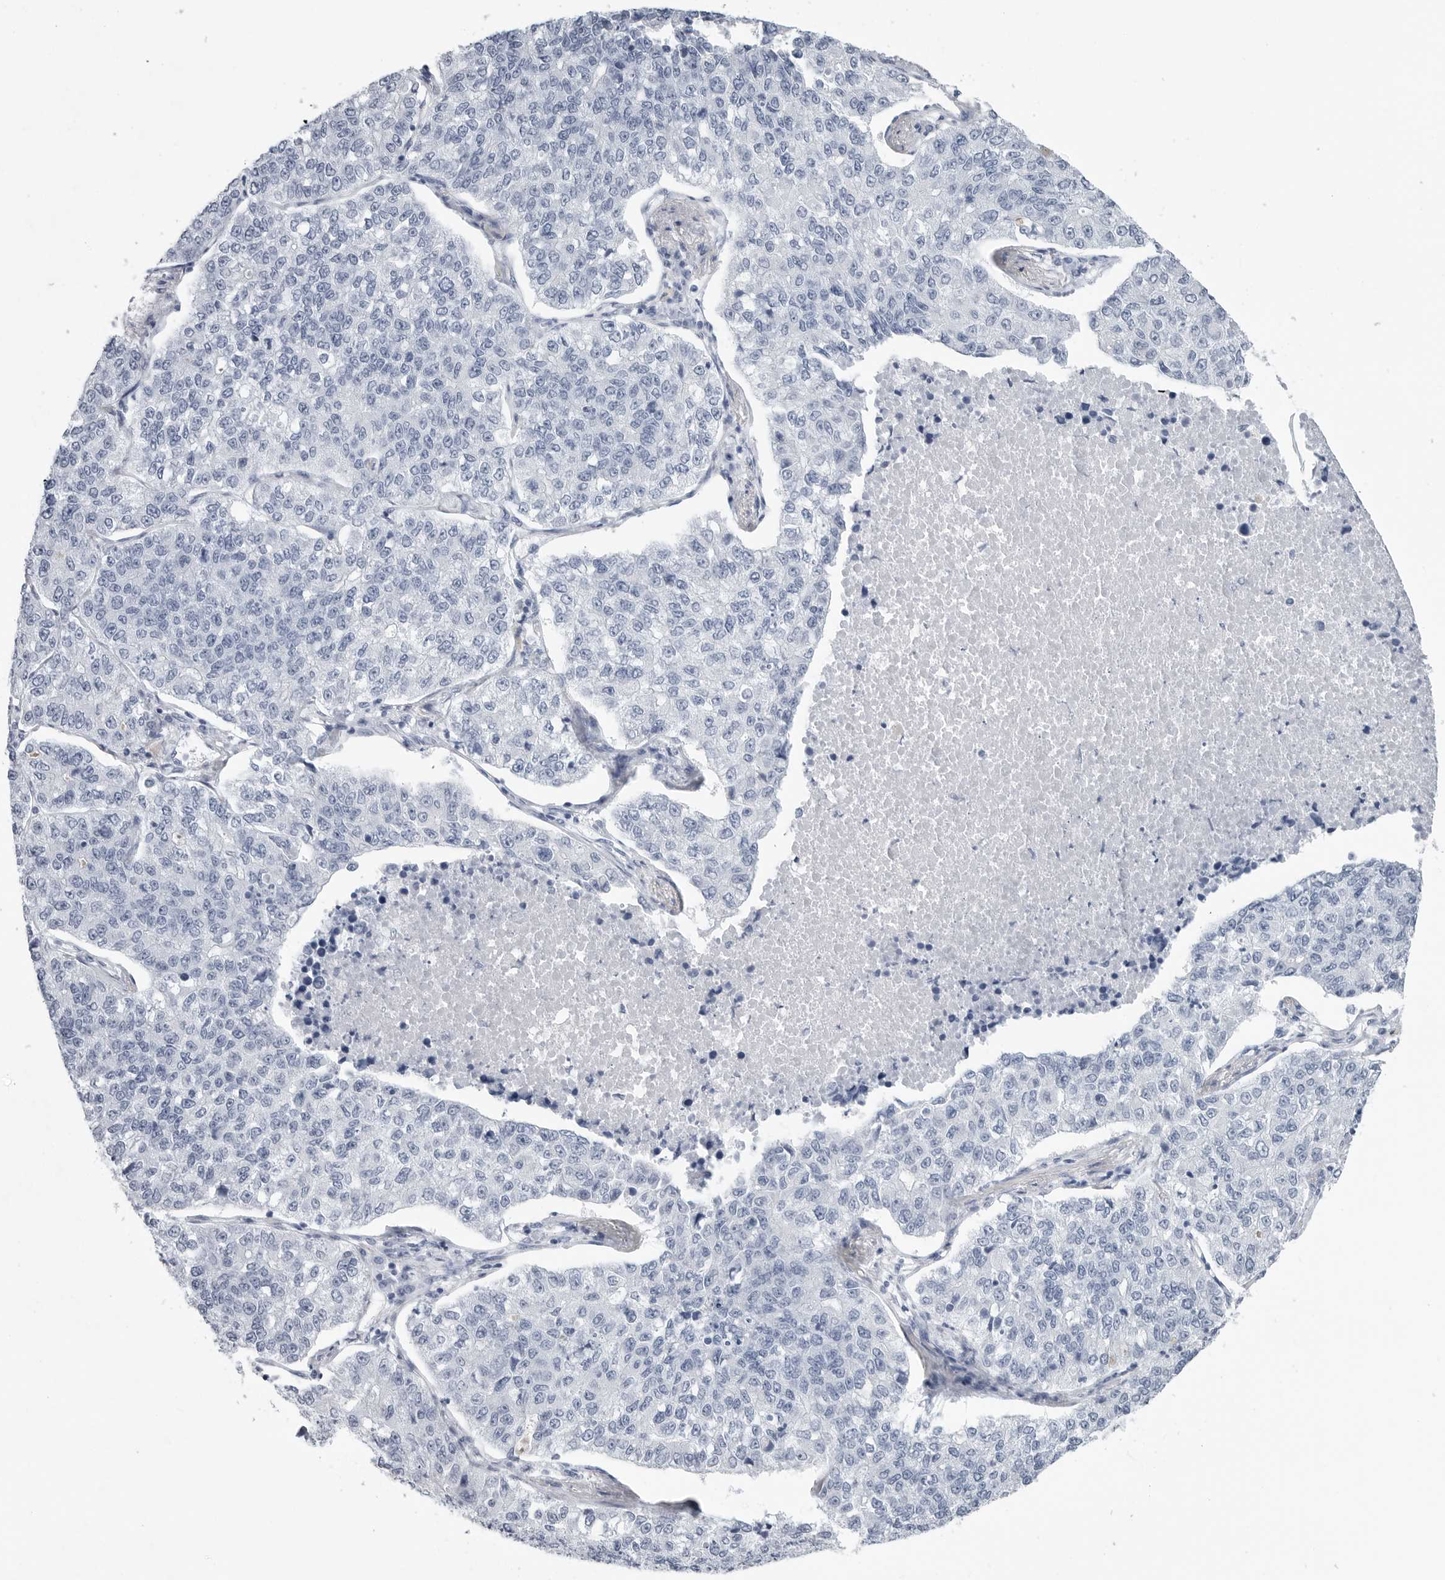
{"staining": {"intensity": "negative", "quantity": "none", "location": "none"}, "tissue": "lung cancer", "cell_type": "Tumor cells", "image_type": "cancer", "snomed": [{"axis": "morphology", "description": "Adenocarcinoma, NOS"}, {"axis": "topography", "description": "Lung"}], "caption": "The micrograph exhibits no significant positivity in tumor cells of lung adenocarcinoma.", "gene": "CSH1", "patient": {"sex": "male", "age": 49}}